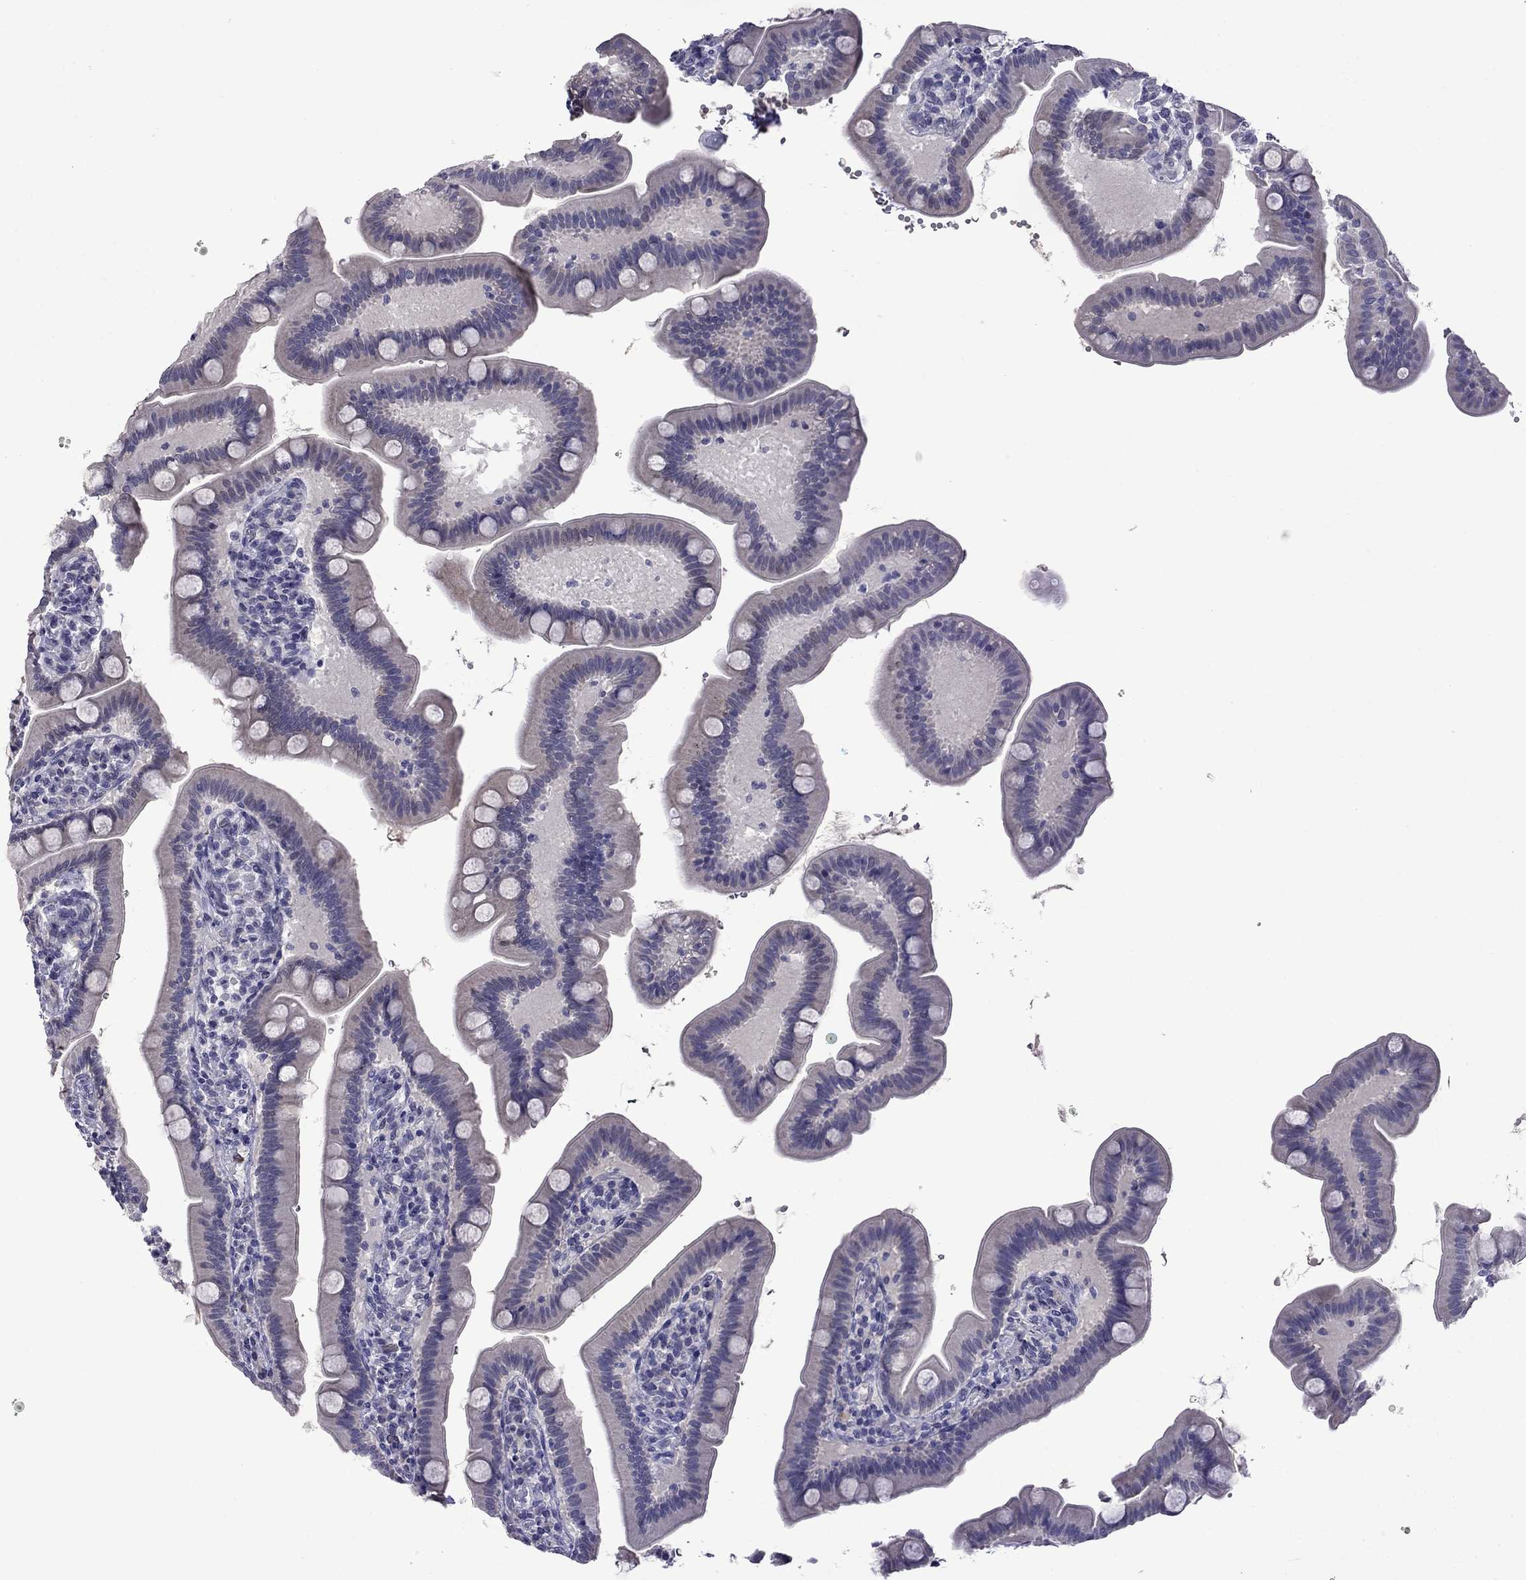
{"staining": {"intensity": "negative", "quantity": "none", "location": "none"}, "tissue": "small intestine", "cell_type": "Glandular cells", "image_type": "normal", "snomed": [{"axis": "morphology", "description": "Normal tissue, NOS"}, {"axis": "topography", "description": "Small intestine"}], "caption": "This histopathology image is of unremarkable small intestine stained with IHC to label a protein in brown with the nuclei are counter-stained blue. There is no positivity in glandular cells. (Brightfield microscopy of DAB IHC at high magnification).", "gene": "STAR", "patient": {"sex": "male", "age": 66}}